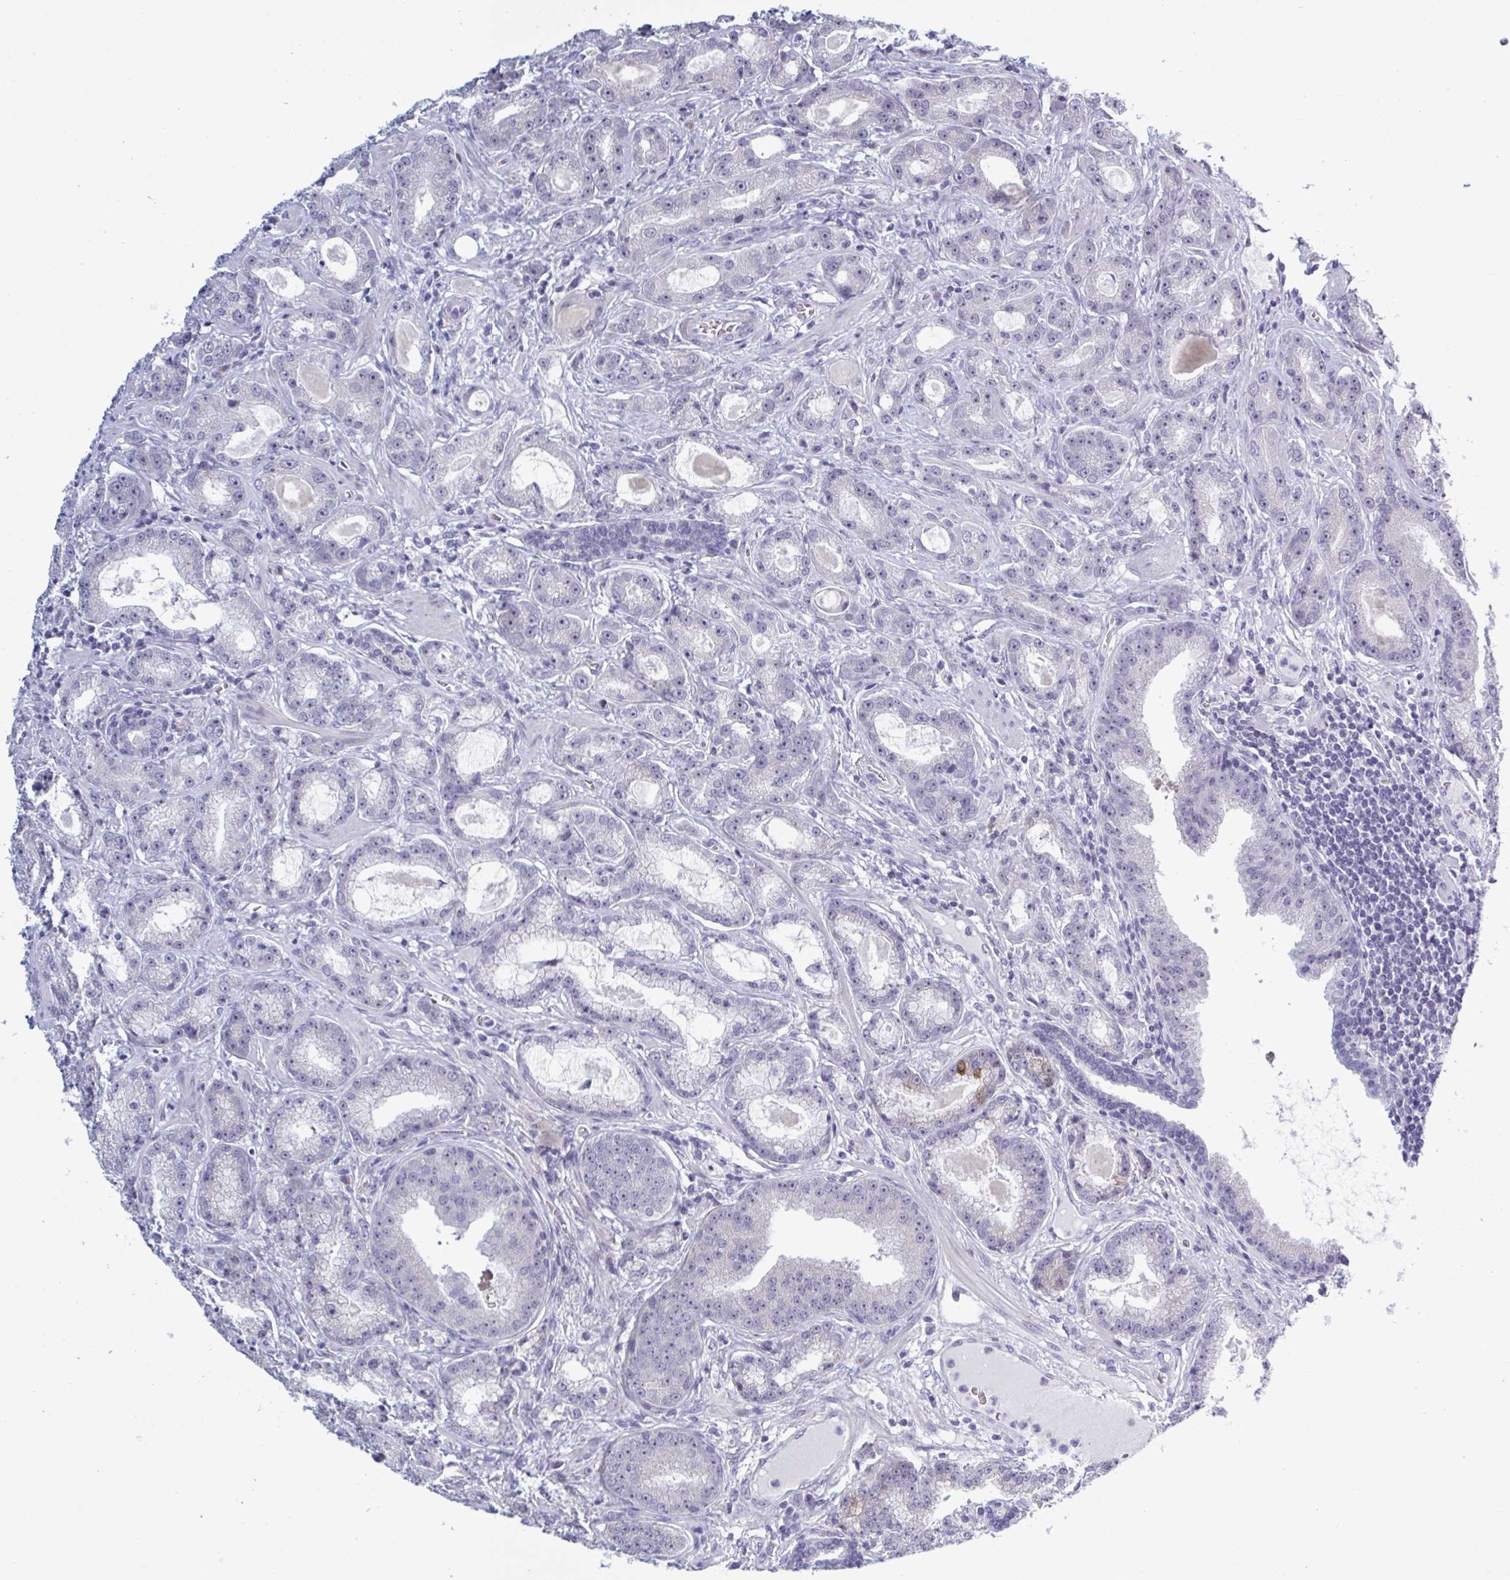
{"staining": {"intensity": "negative", "quantity": "none", "location": "none"}, "tissue": "prostate cancer", "cell_type": "Tumor cells", "image_type": "cancer", "snomed": [{"axis": "morphology", "description": "Adenocarcinoma, High grade"}, {"axis": "topography", "description": "Prostate"}], "caption": "Tumor cells show no significant expression in prostate cancer.", "gene": "HSD11B2", "patient": {"sex": "male", "age": 65}}